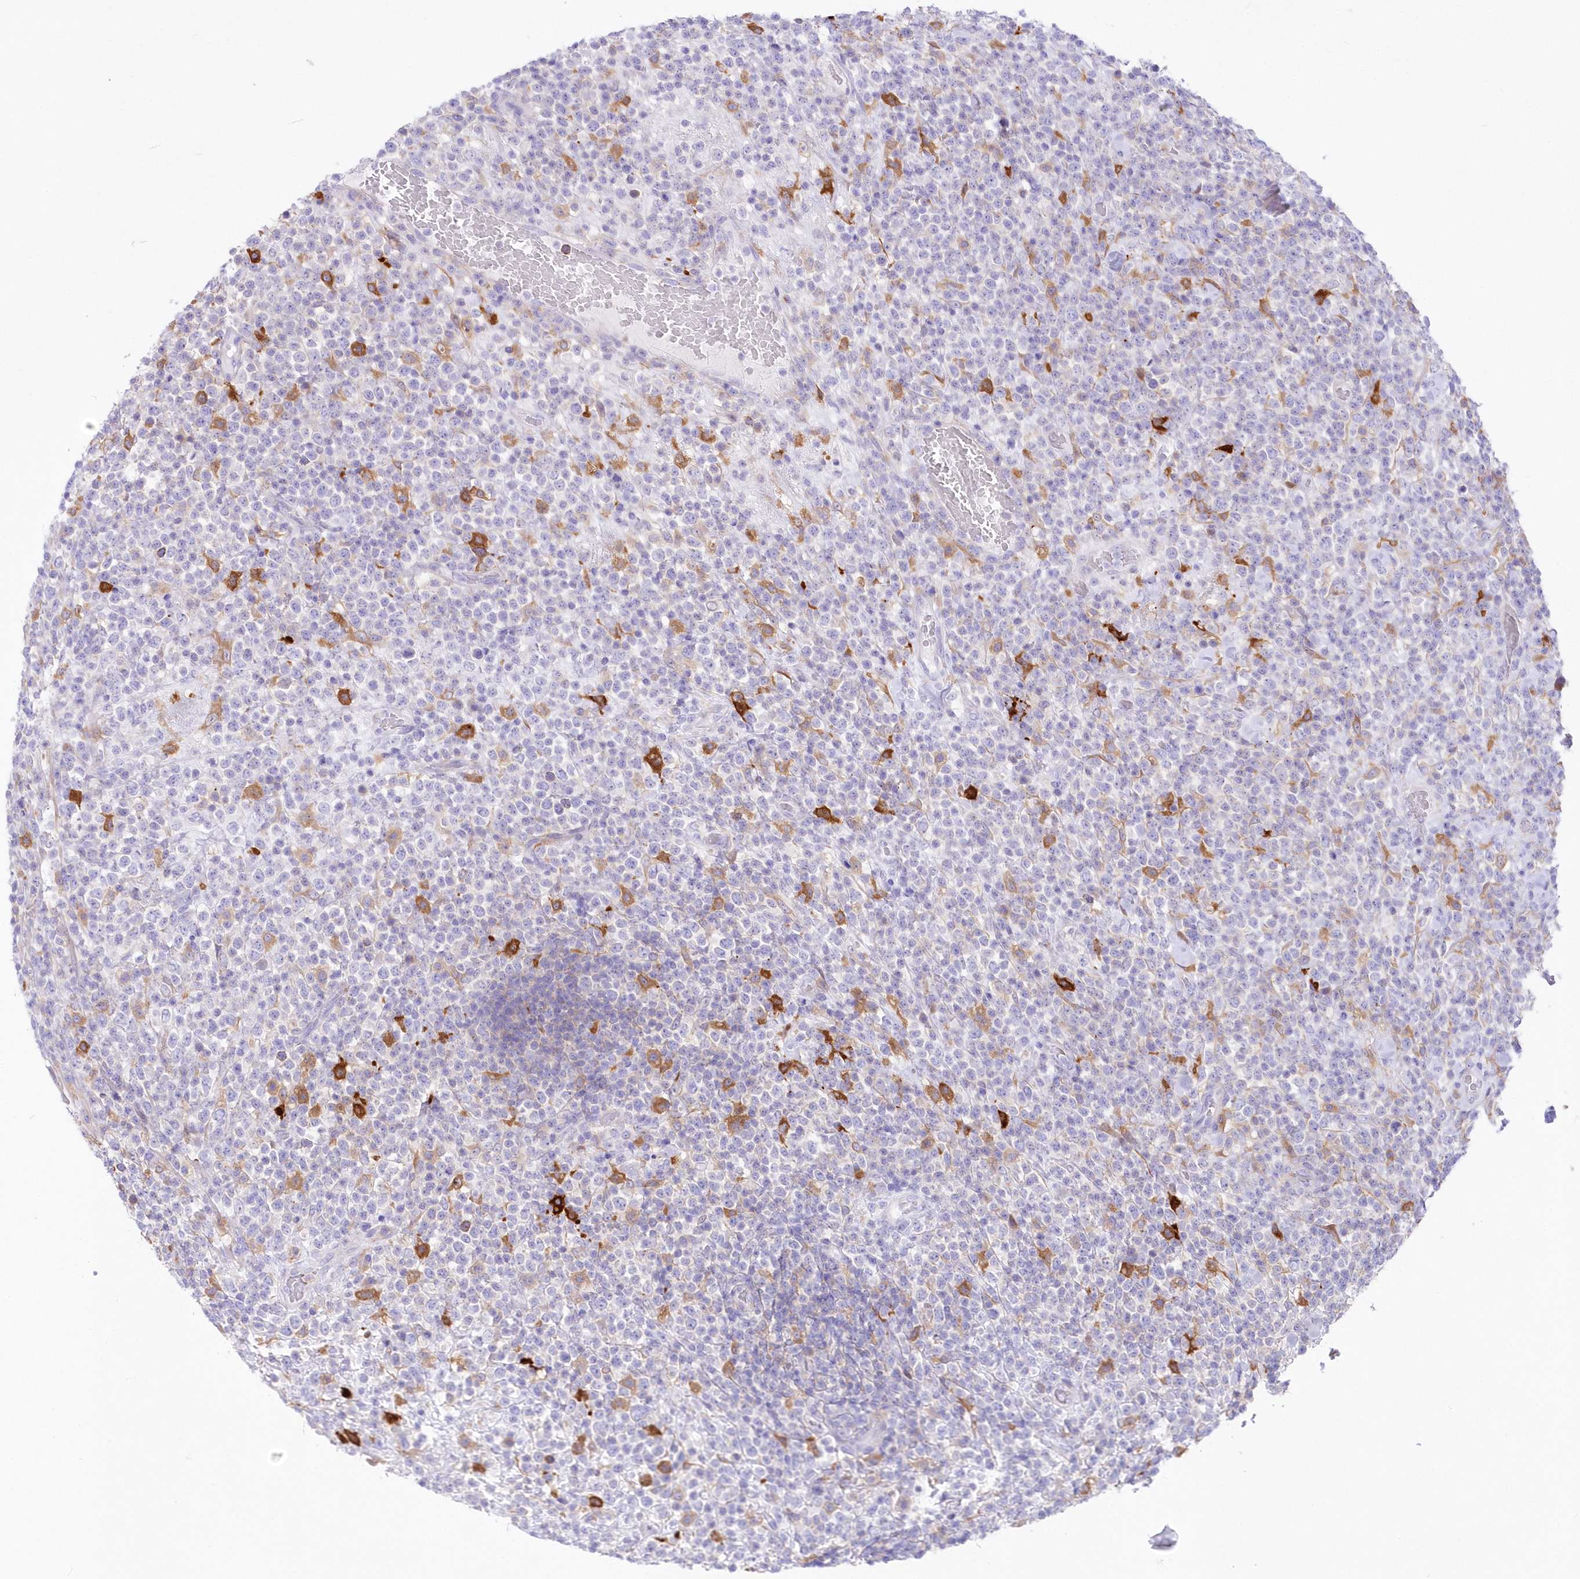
{"staining": {"intensity": "moderate", "quantity": "<25%", "location": "cytoplasmic/membranous"}, "tissue": "lymphoma", "cell_type": "Tumor cells", "image_type": "cancer", "snomed": [{"axis": "morphology", "description": "Malignant lymphoma, non-Hodgkin's type, High grade"}, {"axis": "topography", "description": "Colon"}], "caption": "IHC histopathology image of lymphoma stained for a protein (brown), which exhibits low levels of moderate cytoplasmic/membranous staining in approximately <25% of tumor cells.", "gene": "DNAJC19", "patient": {"sex": "female", "age": 53}}